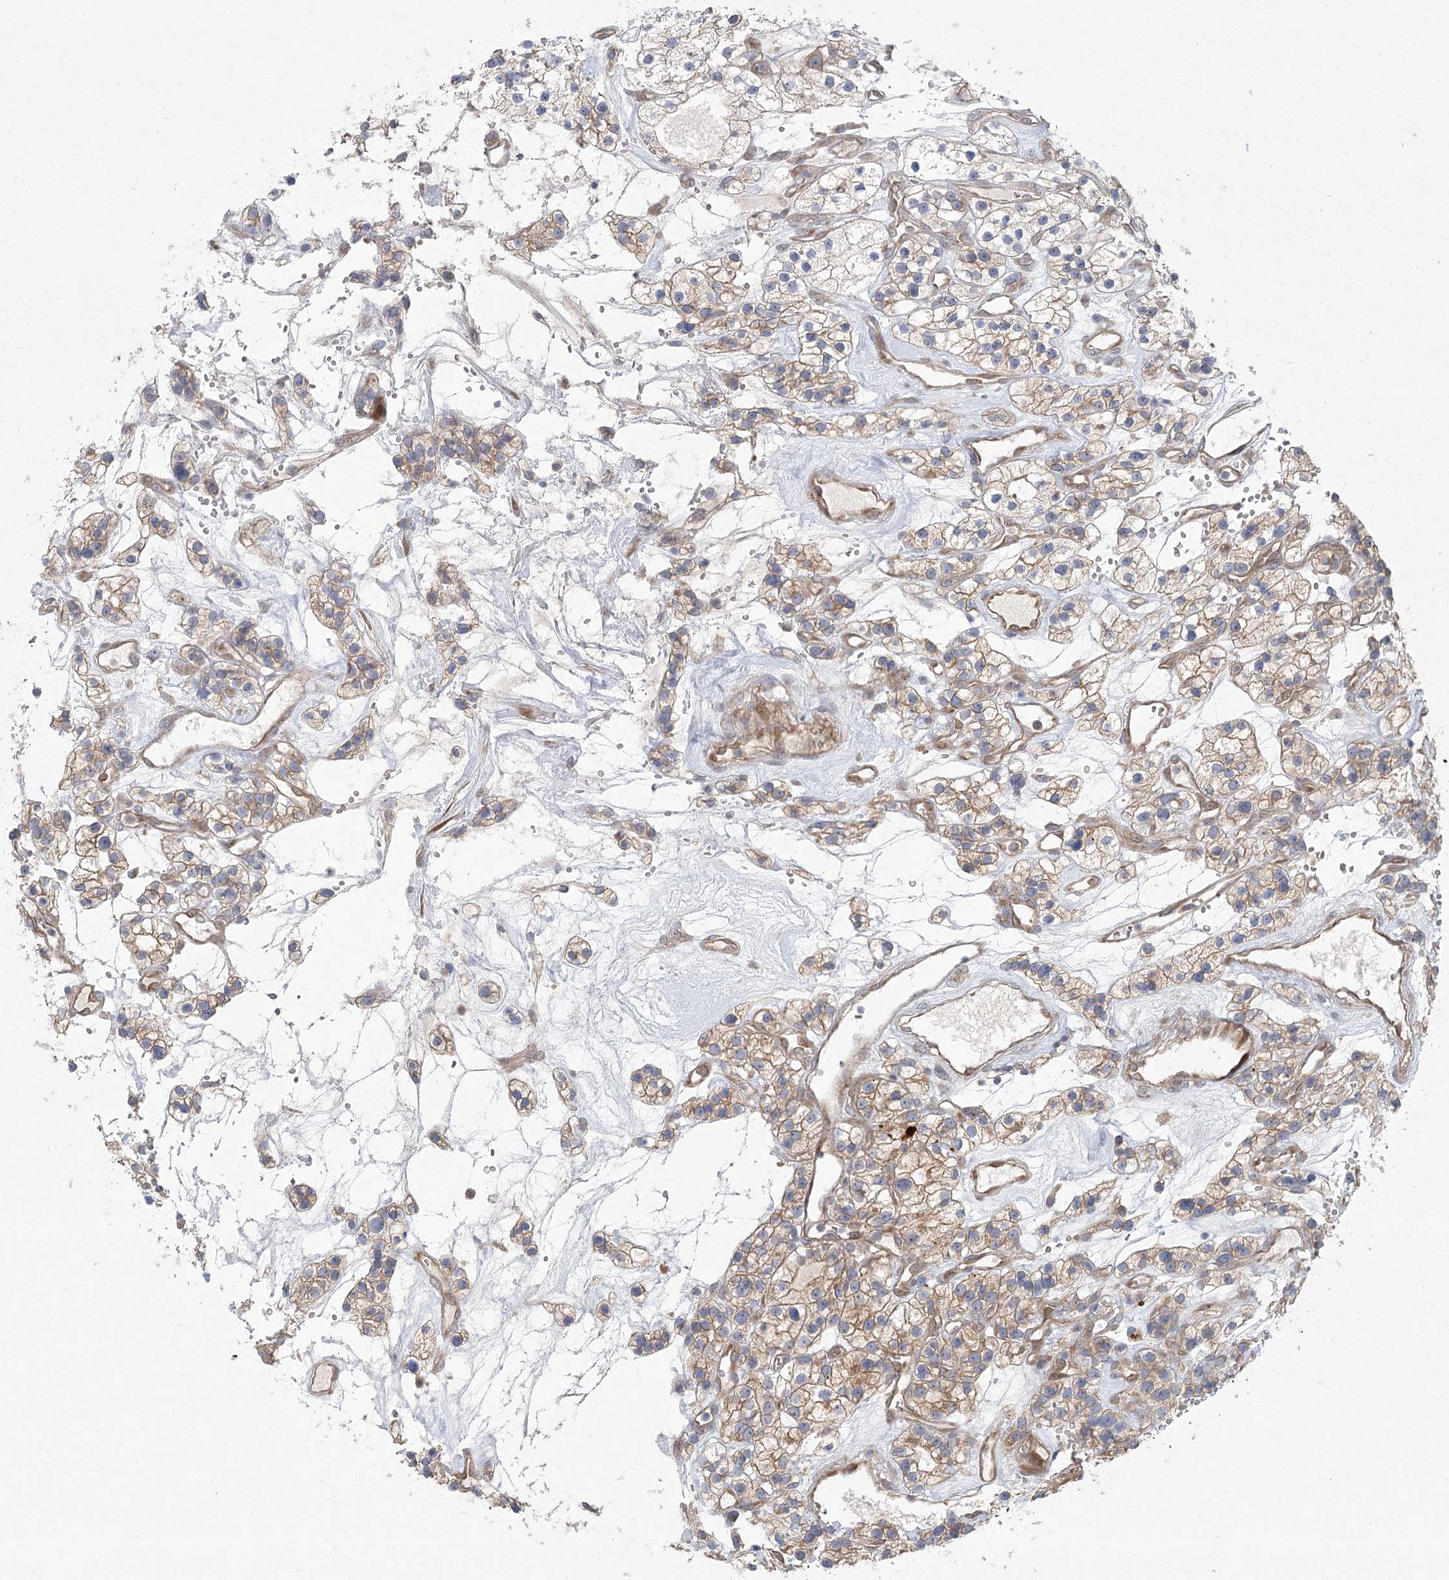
{"staining": {"intensity": "weak", "quantity": ">75%", "location": "cytoplasmic/membranous"}, "tissue": "renal cancer", "cell_type": "Tumor cells", "image_type": "cancer", "snomed": [{"axis": "morphology", "description": "Adenocarcinoma, NOS"}, {"axis": "topography", "description": "Kidney"}], "caption": "This histopathology image reveals immunohistochemistry staining of renal adenocarcinoma, with low weak cytoplasmic/membranous expression in approximately >75% of tumor cells.", "gene": "CAMTA1", "patient": {"sex": "female", "age": 57}}